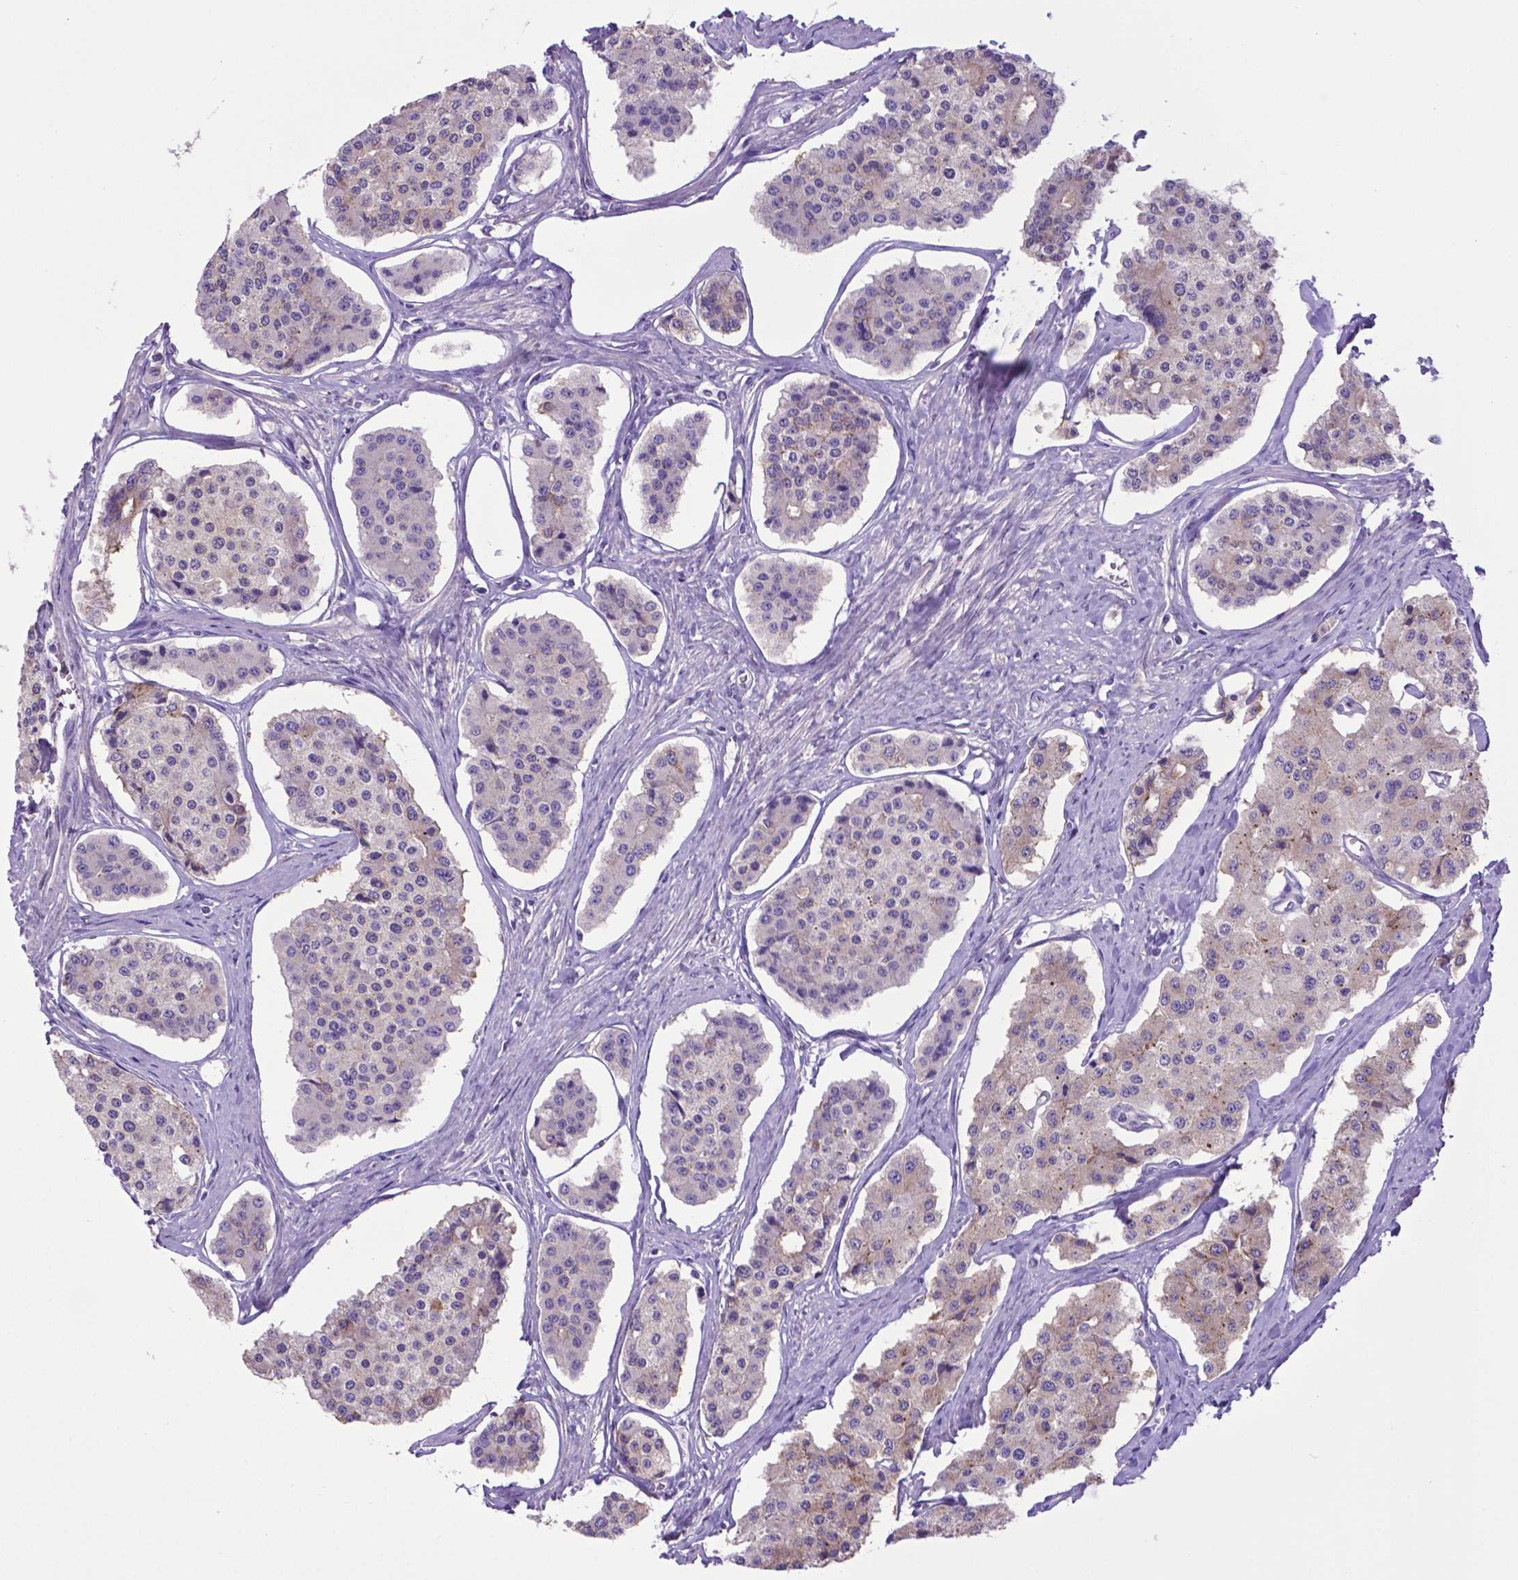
{"staining": {"intensity": "negative", "quantity": "none", "location": "none"}, "tissue": "carcinoid", "cell_type": "Tumor cells", "image_type": "cancer", "snomed": [{"axis": "morphology", "description": "Carcinoid, malignant, NOS"}, {"axis": "topography", "description": "Small intestine"}], "caption": "Carcinoid (malignant) was stained to show a protein in brown. There is no significant expression in tumor cells.", "gene": "ADRA2B", "patient": {"sex": "female", "age": 65}}